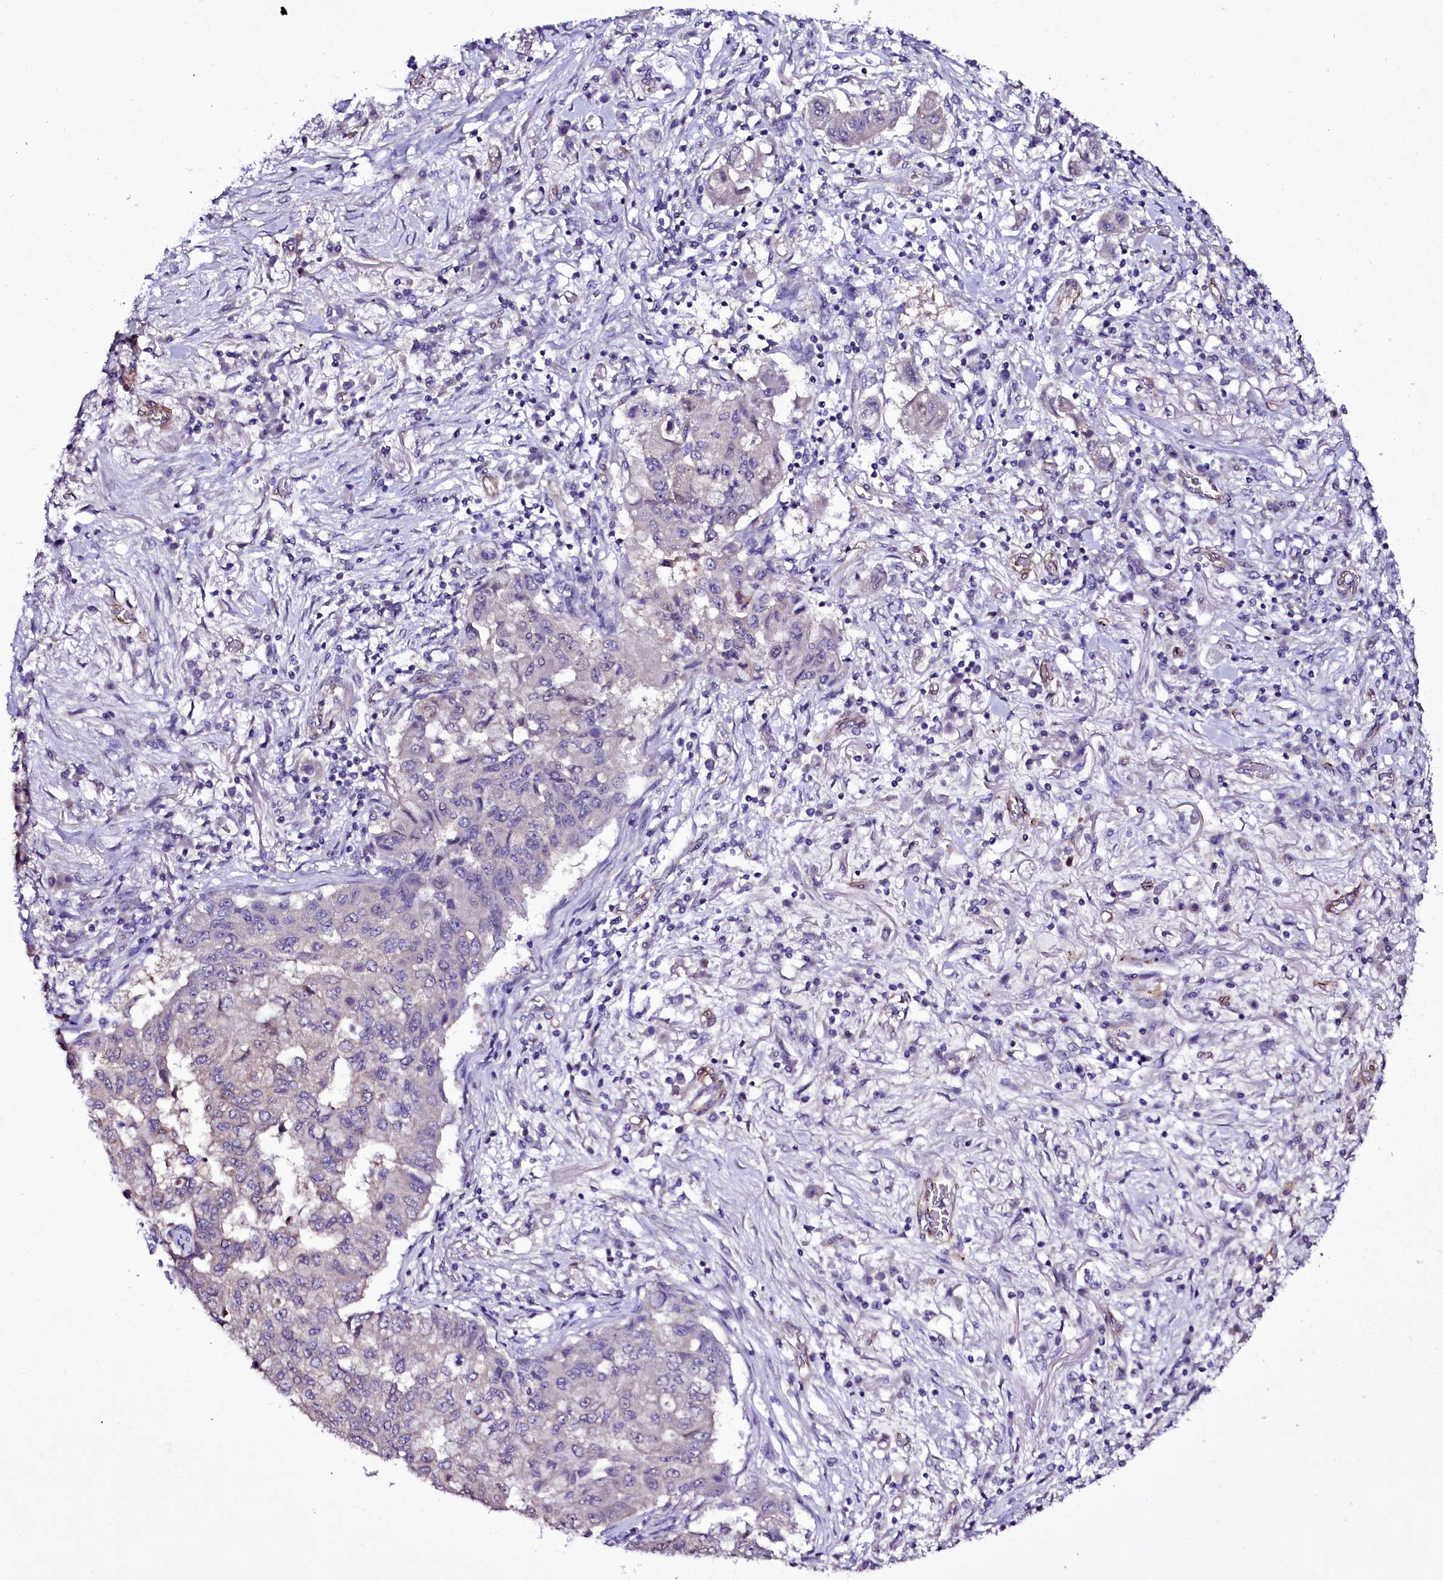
{"staining": {"intensity": "negative", "quantity": "none", "location": "none"}, "tissue": "lung cancer", "cell_type": "Tumor cells", "image_type": "cancer", "snomed": [{"axis": "morphology", "description": "Squamous cell carcinoma, NOS"}, {"axis": "topography", "description": "Lung"}], "caption": "Photomicrograph shows no protein positivity in tumor cells of lung cancer (squamous cell carcinoma) tissue.", "gene": "MEX3C", "patient": {"sex": "male", "age": 74}}